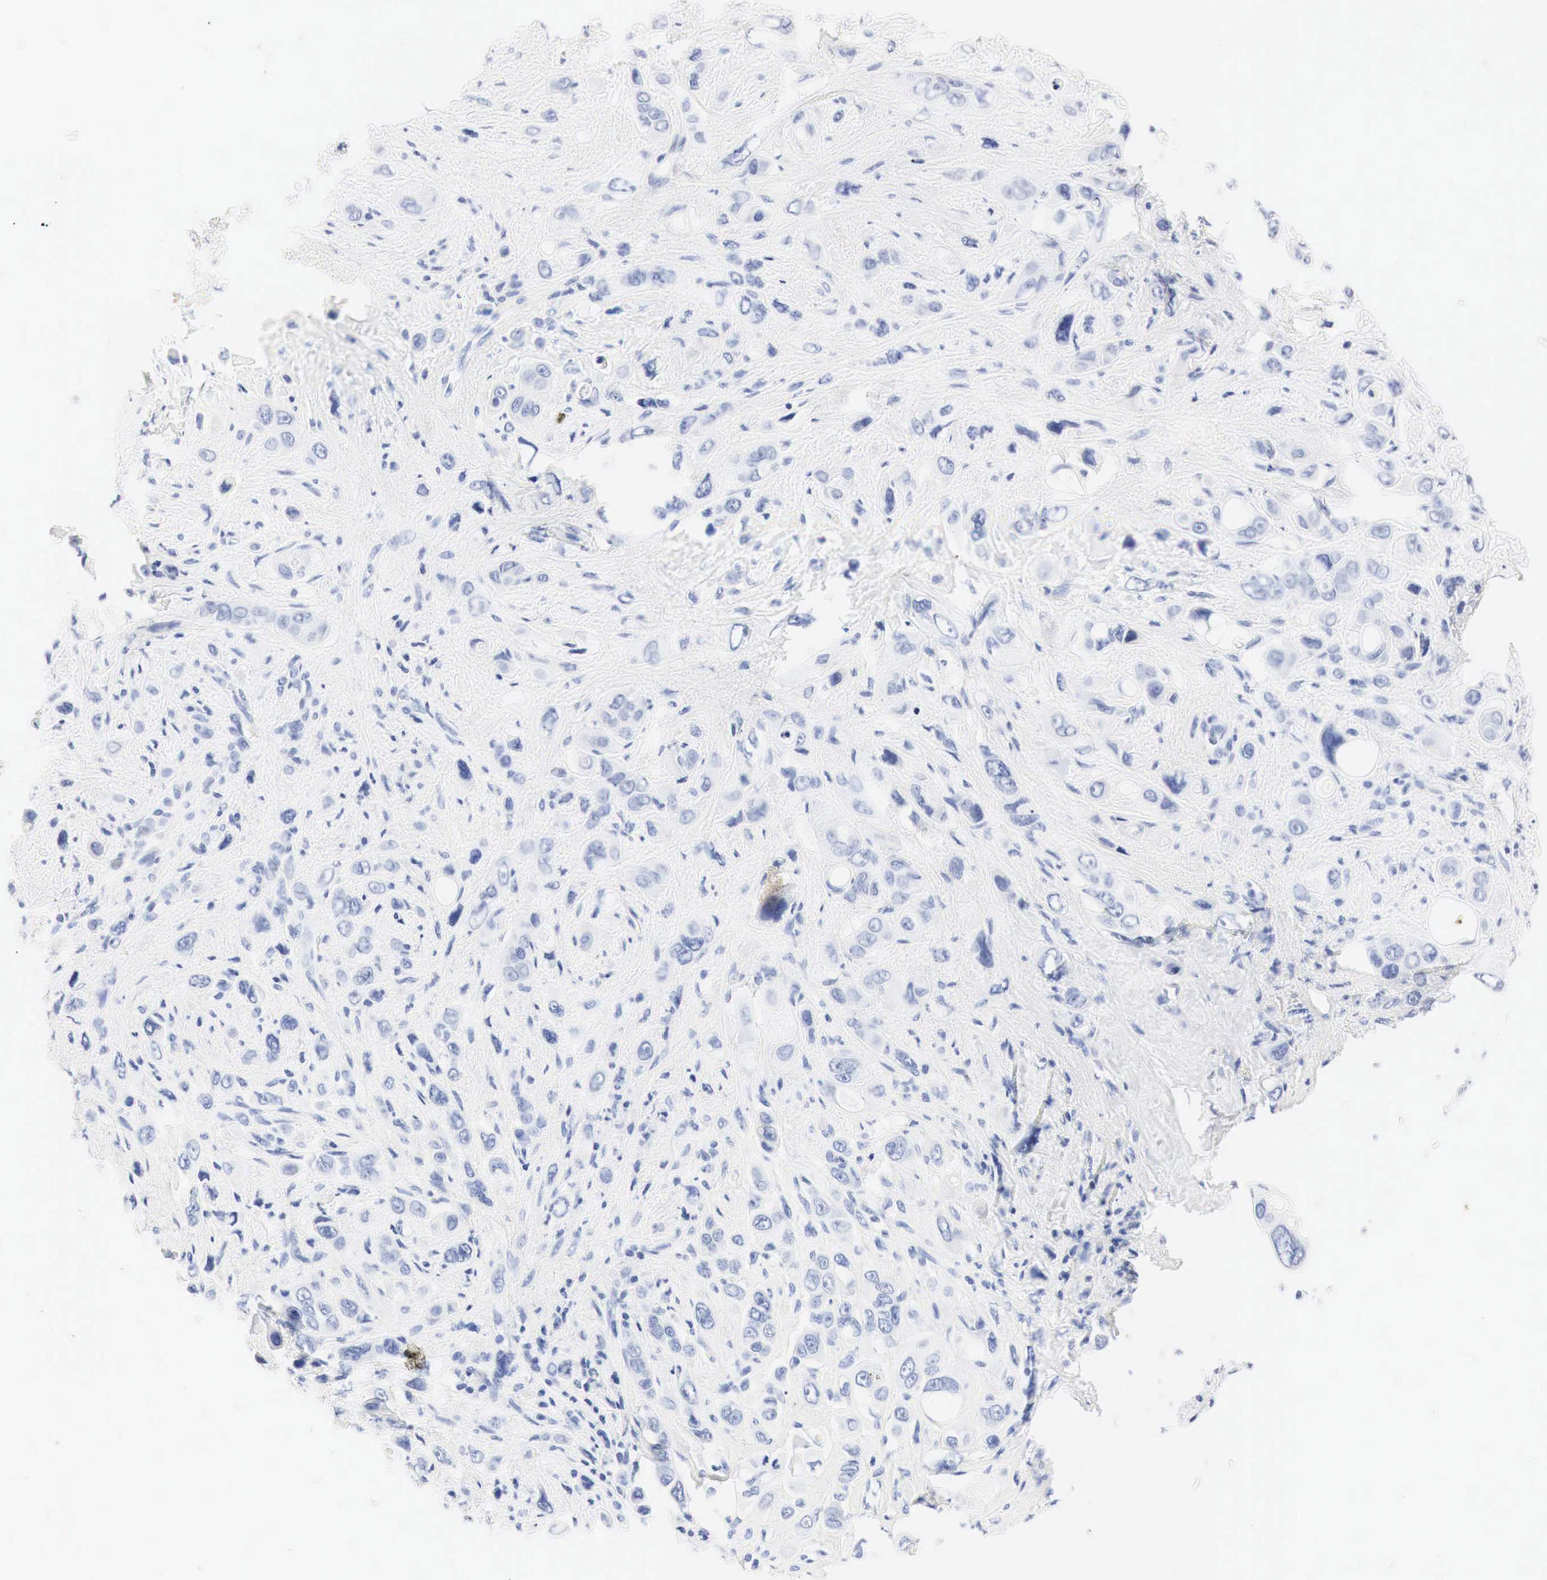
{"staining": {"intensity": "negative", "quantity": "none", "location": "none"}, "tissue": "liver cancer", "cell_type": "Tumor cells", "image_type": "cancer", "snomed": [{"axis": "morphology", "description": "Cholangiocarcinoma"}, {"axis": "topography", "description": "Liver"}], "caption": "Micrograph shows no protein positivity in tumor cells of liver cholangiocarcinoma tissue.", "gene": "NKX2-1", "patient": {"sex": "female", "age": 79}}